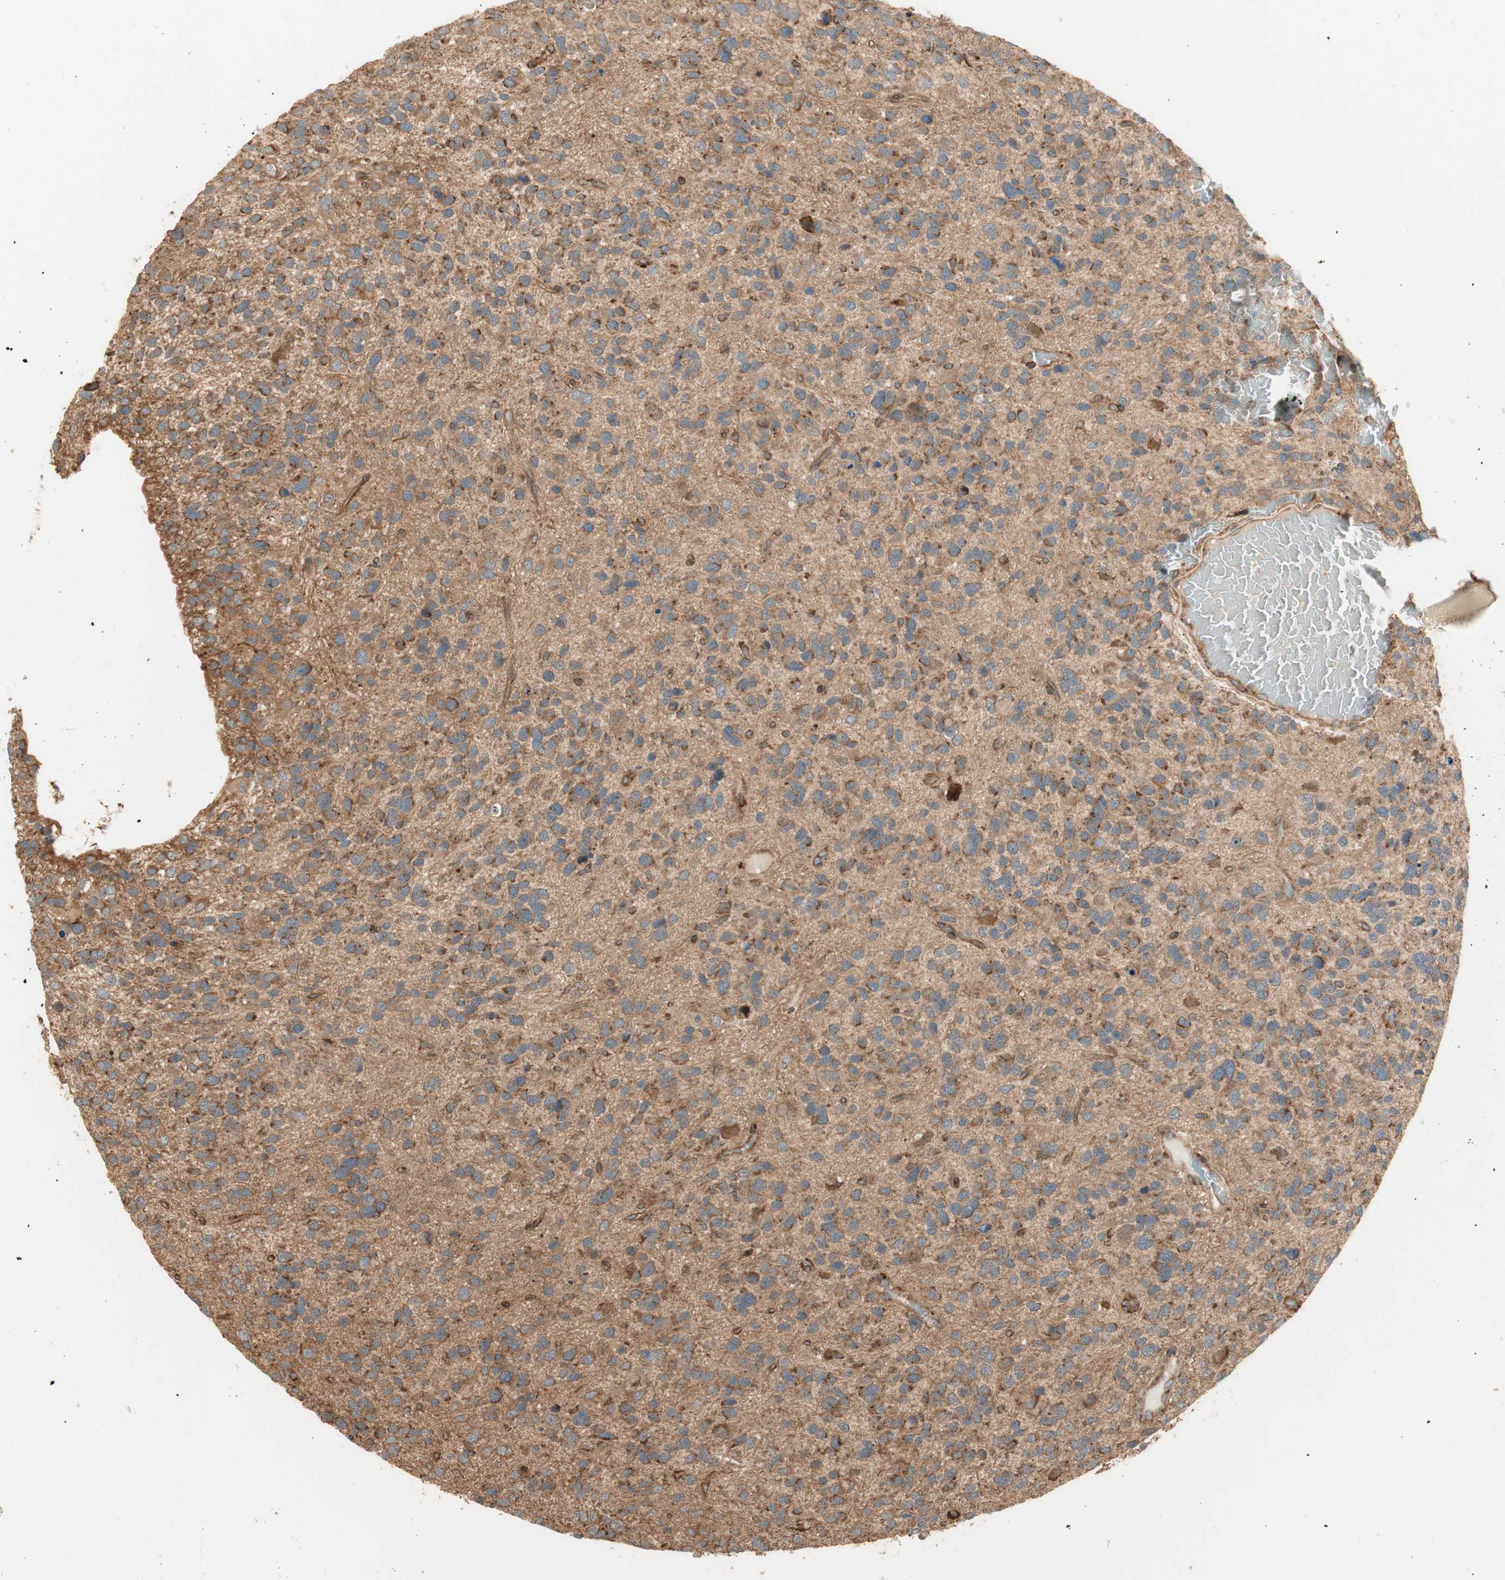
{"staining": {"intensity": "strong", "quantity": ">75%", "location": "cytoplasmic/membranous"}, "tissue": "glioma", "cell_type": "Tumor cells", "image_type": "cancer", "snomed": [{"axis": "morphology", "description": "Glioma, malignant, High grade"}, {"axis": "topography", "description": "Brain"}], "caption": "Protein expression analysis of high-grade glioma (malignant) shows strong cytoplasmic/membranous expression in approximately >75% of tumor cells.", "gene": "P4HA1", "patient": {"sex": "female", "age": 58}}